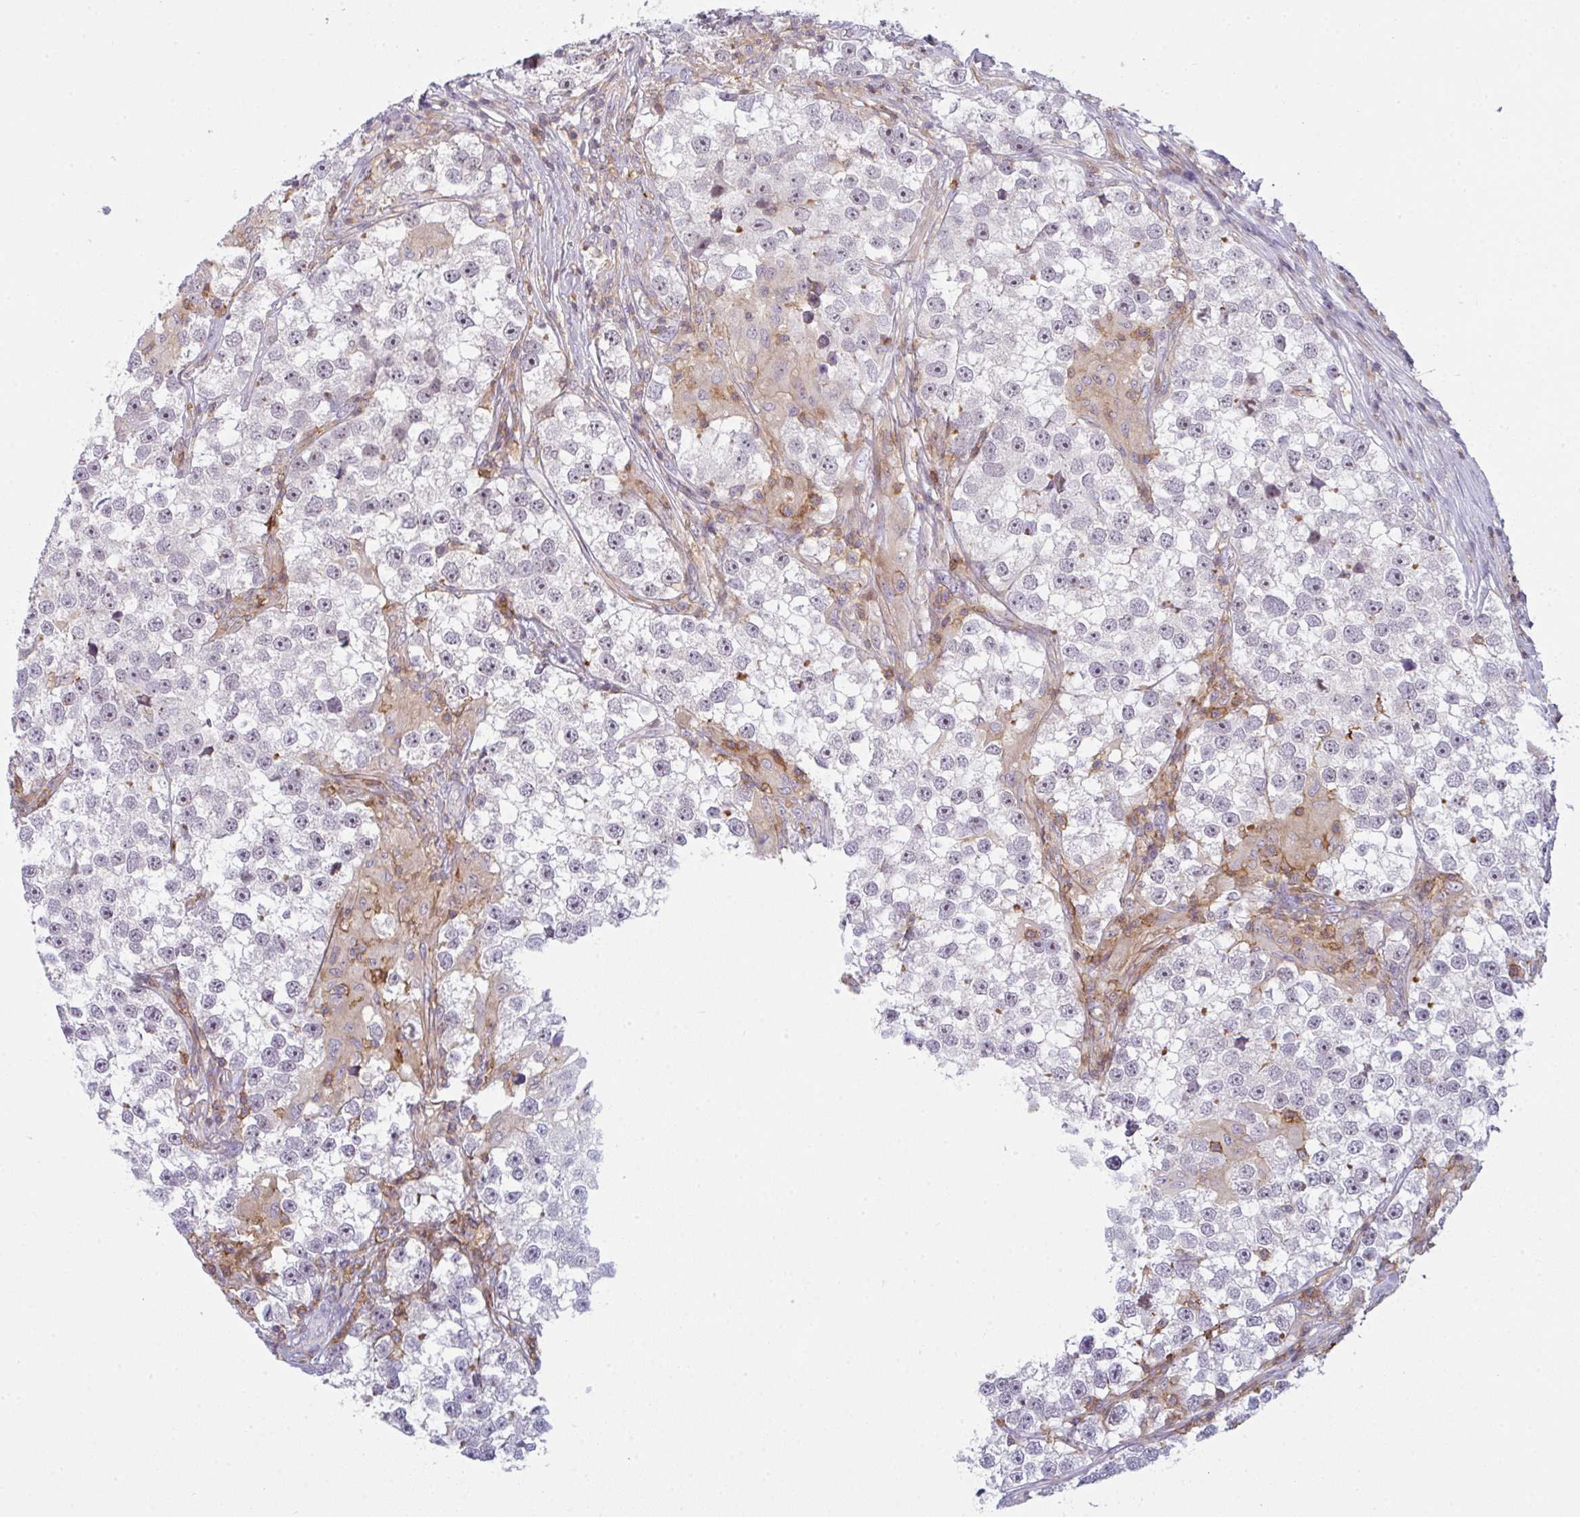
{"staining": {"intensity": "negative", "quantity": "none", "location": "none"}, "tissue": "testis cancer", "cell_type": "Tumor cells", "image_type": "cancer", "snomed": [{"axis": "morphology", "description": "Seminoma, NOS"}, {"axis": "topography", "description": "Testis"}], "caption": "The image shows no staining of tumor cells in testis cancer (seminoma).", "gene": "CD80", "patient": {"sex": "male", "age": 46}}